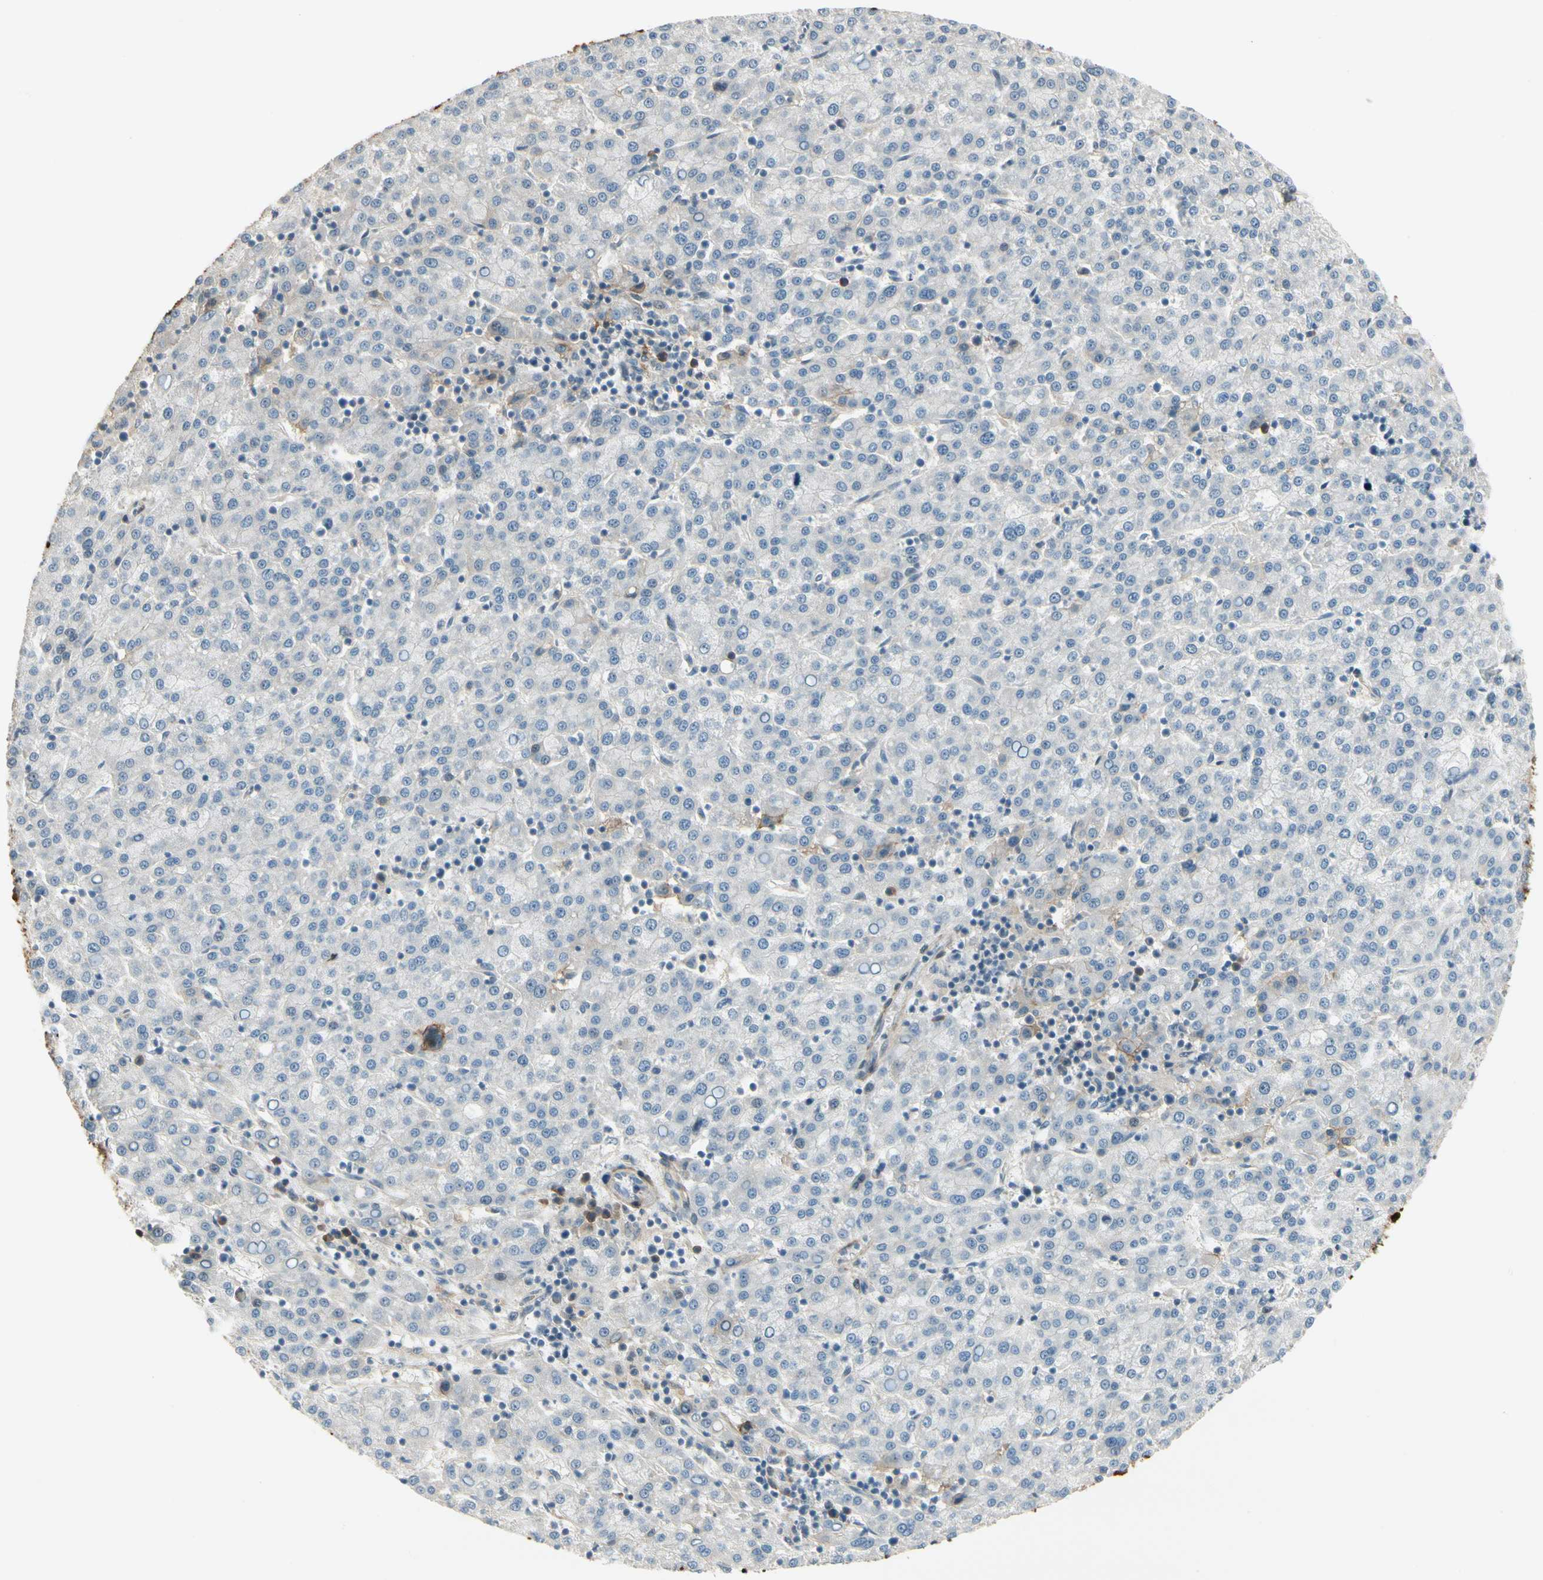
{"staining": {"intensity": "negative", "quantity": "none", "location": "none"}, "tissue": "liver cancer", "cell_type": "Tumor cells", "image_type": "cancer", "snomed": [{"axis": "morphology", "description": "Carcinoma, Hepatocellular, NOS"}, {"axis": "topography", "description": "Liver"}], "caption": "The immunohistochemistry photomicrograph has no significant staining in tumor cells of hepatocellular carcinoma (liver) tissue.", "gene": "EPHB3", "patient": {"sex": "female", "age": 58}}